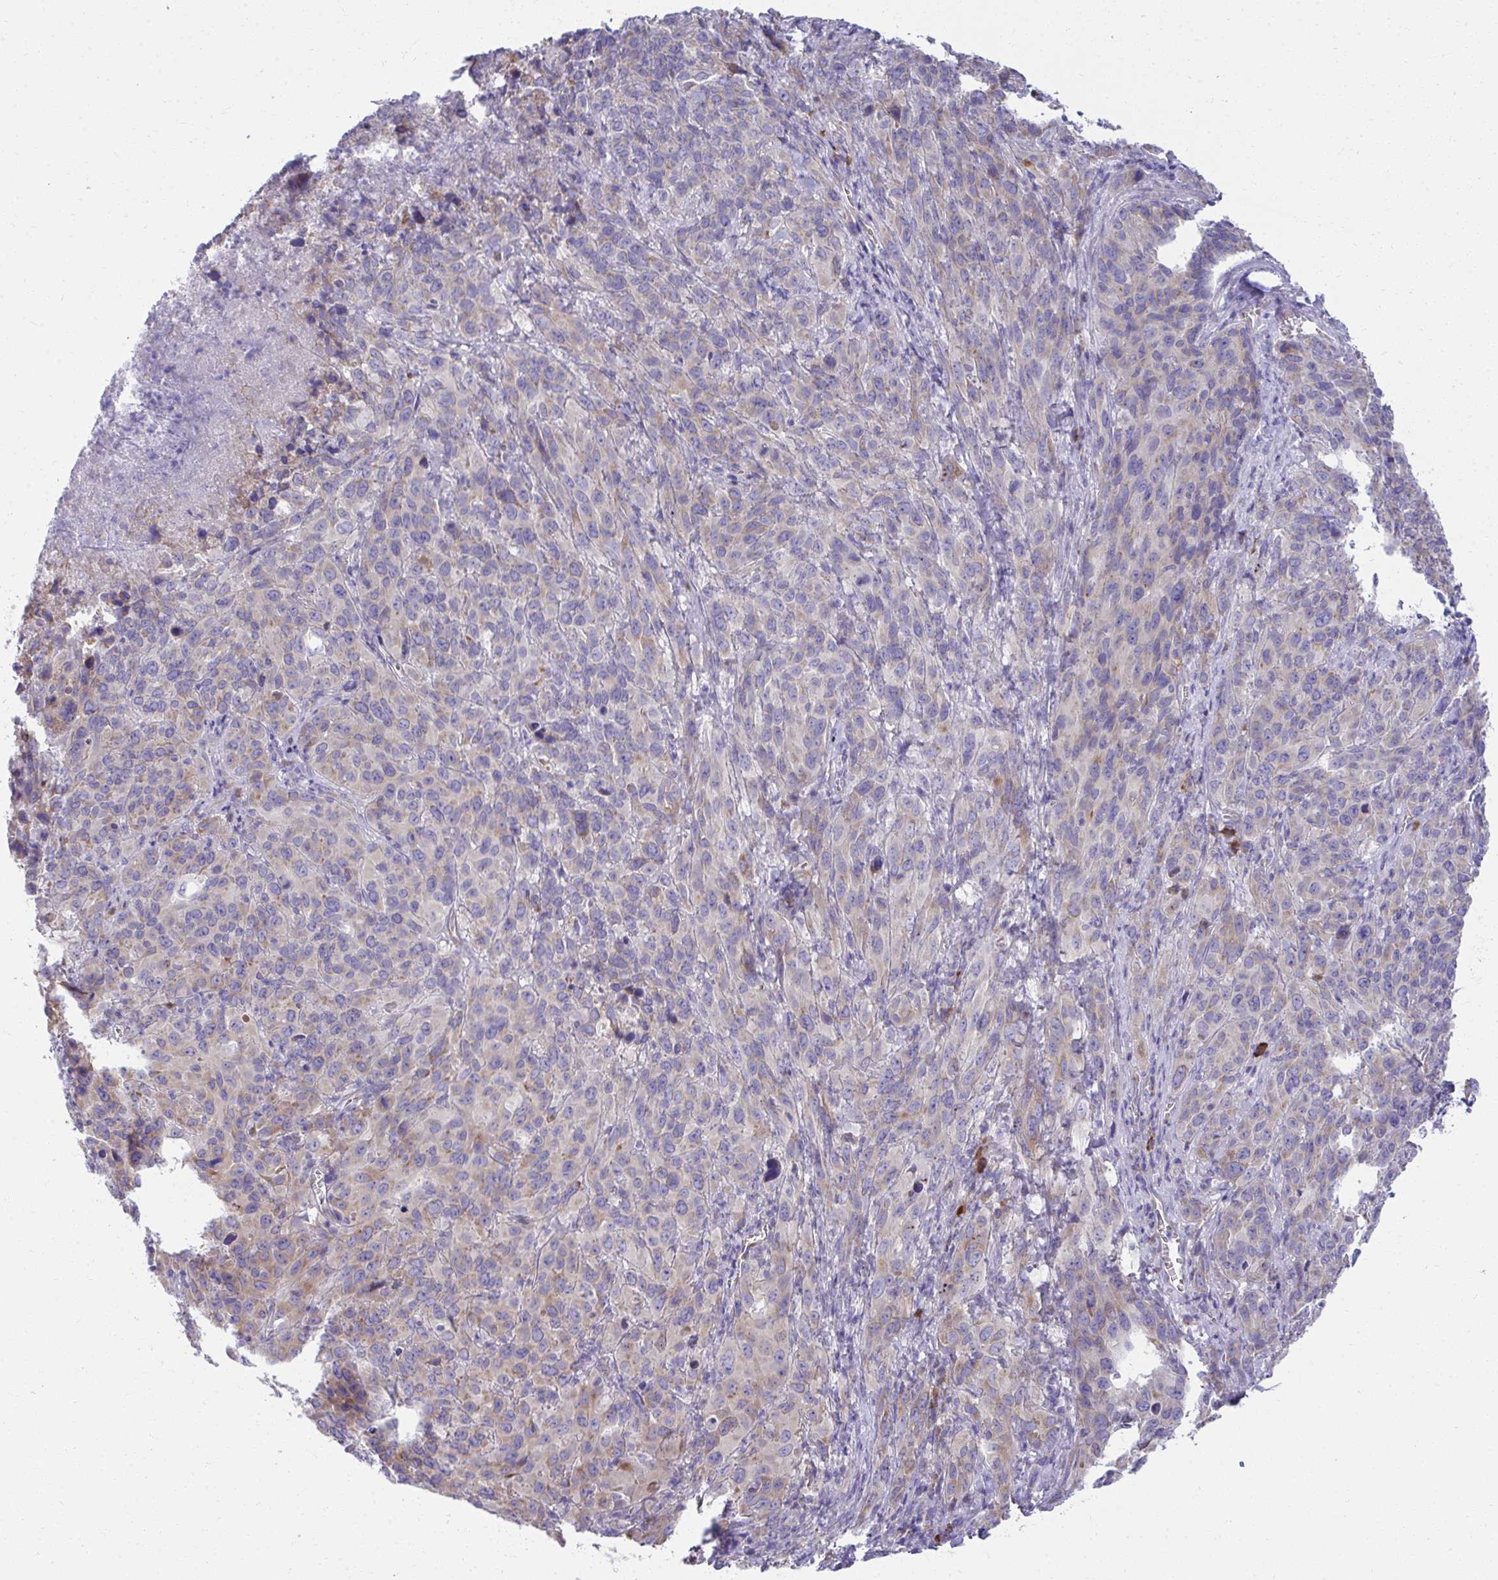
{"staining": {"intensity": "moderate", "quantity": "<25%", "location": "cytoplasmic/membranous"}, "tissue": "cervical cancer", "cell_type": "Tumor cells", "image_type": "cancer", "snomed": [{"axis": "morphology", "description": "Squamous cell carcinoma, NOS"}, {"axis": "topography", "description": "Cervix"}], "caption": "There is low levels of moderate cytoplasmic/membranous staining in tumor cells of squamous cell carcinoma (cervical), as demonstrated by immunohistochemical staining (brown color).", "gene": "FASLG", "patient": {"sex": "female", "age": 51}}